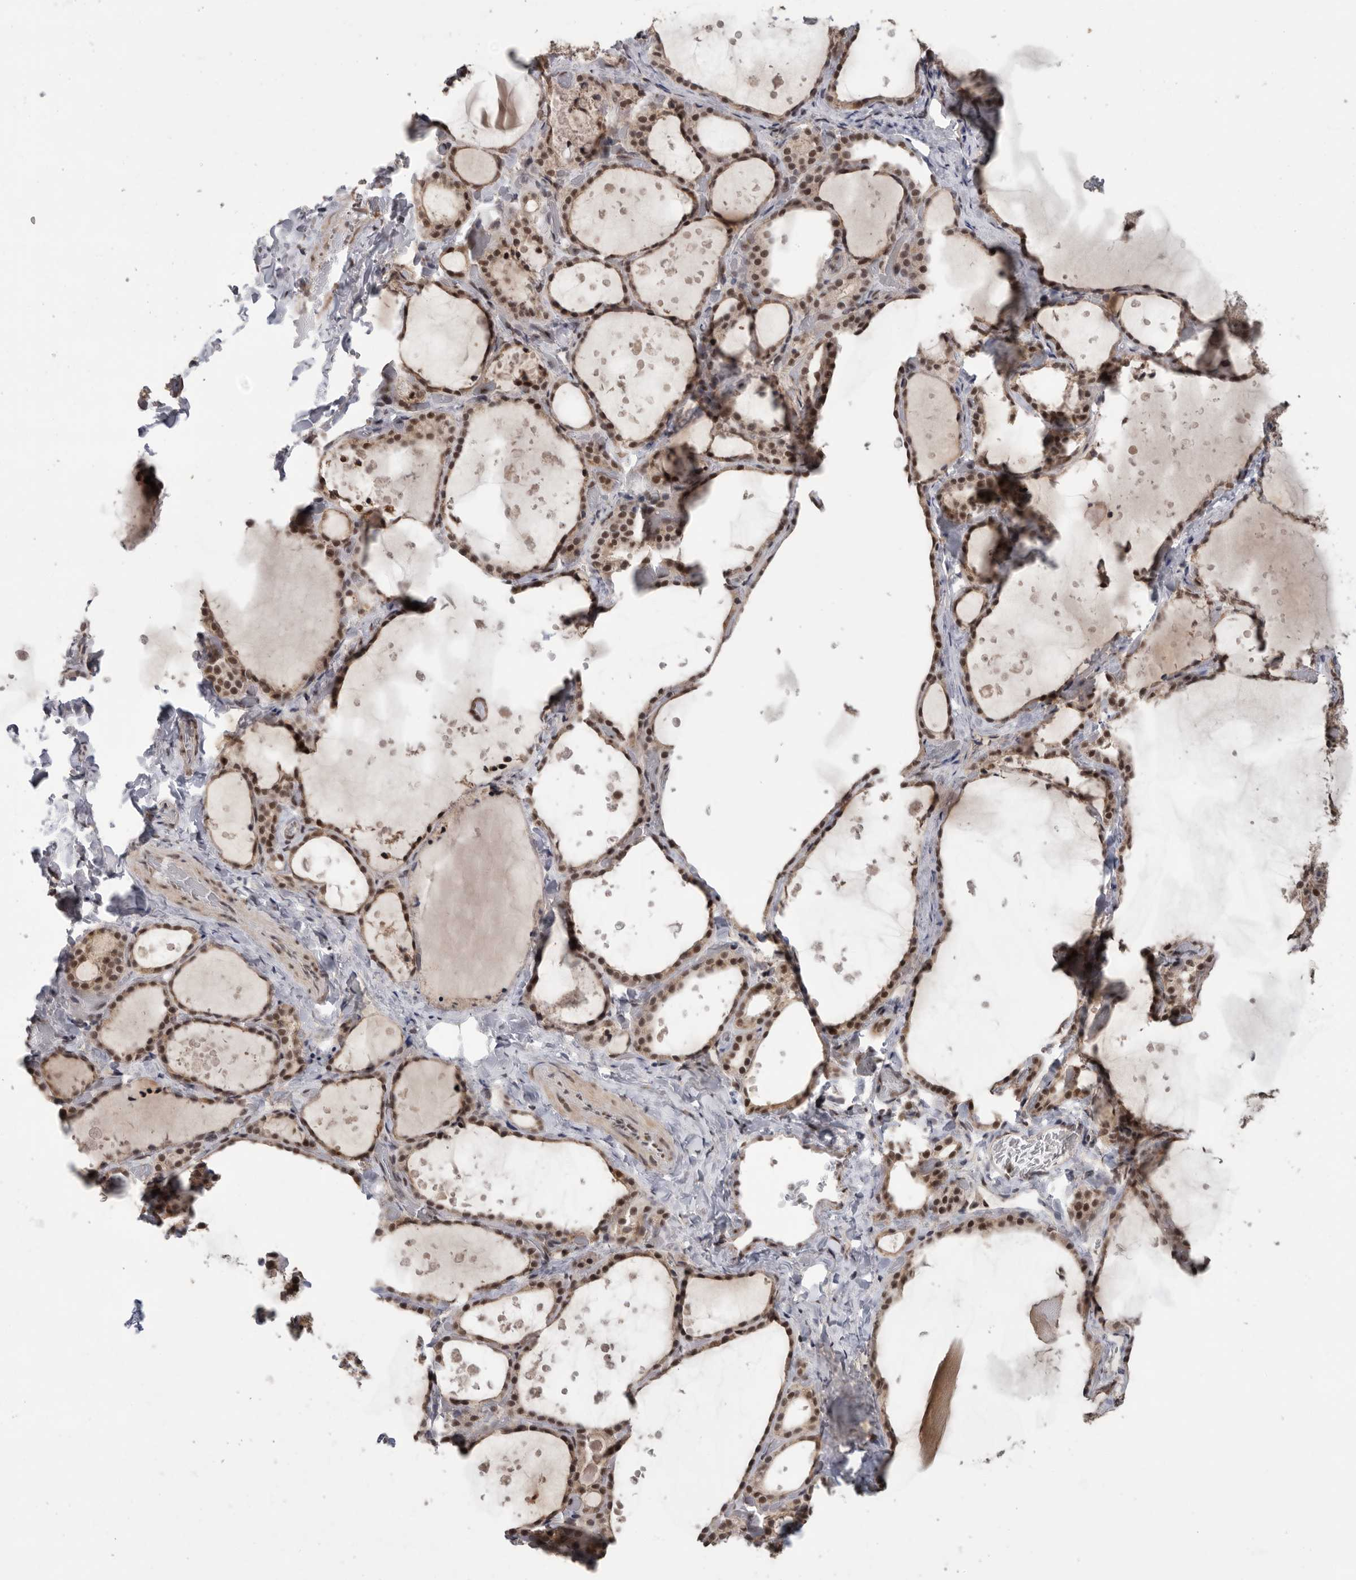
{"staining": {"intensity": "moderate", "quantity": ">75%", "location": "nuclear"}, "tissue": "thyroid gland", "cell_type": "Glandular cells", "image_type": "normal", "snomed": [{"axis": "morphology", "description": "Normal tissue, NOS"}, {"axis": "topography", "description": "Thyroid gland"}], "caption": "Immunohistochemical staining of normal human thyroid gland exhibits medium levels of moderate nuclear positivity in approximately >75% of glandular cells.", "gene": "PPP1R10", "patient": {"sex": "female", "age": 44}}